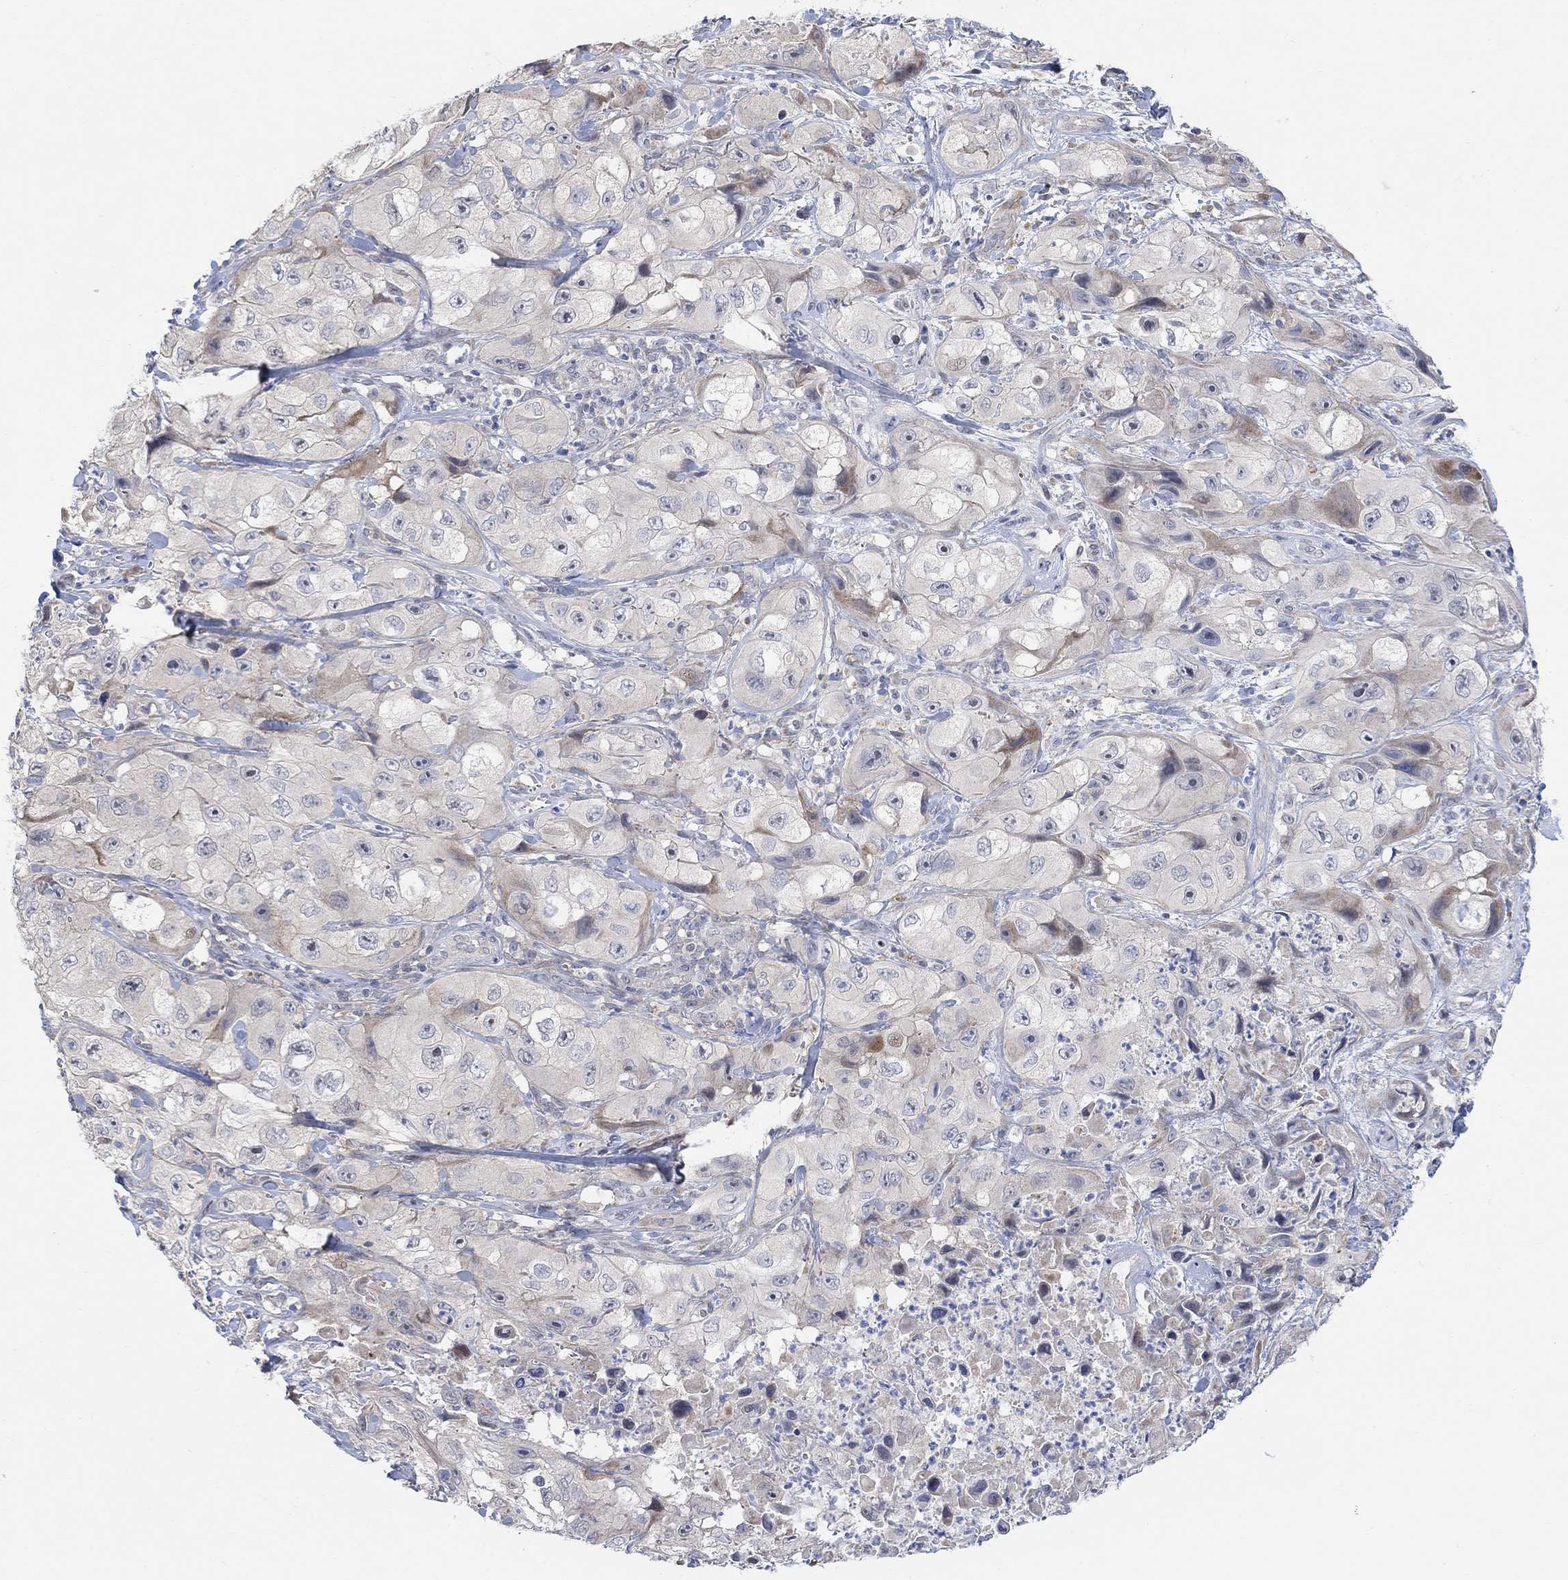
{"staining": {"intensity": "negative", "quantity": "none", "location": "none"}, "tissue": "skin cancer", "cell_type": "Tumor cells", "image_type": "cancer", "snomed": [{"axis": "morphology", "description": "Squamous cell carcinoma, NOS"}, {"axis": "topography", "description": "Skin"}, {"axis": "topography", "description": "Subcutis"}], "caption": "The photomicrograph reveals no staining of tumor cells in skin squamous cell carcinoma.", "gene": "CNTF", "patient": {"sex": "male", "age": 73}}